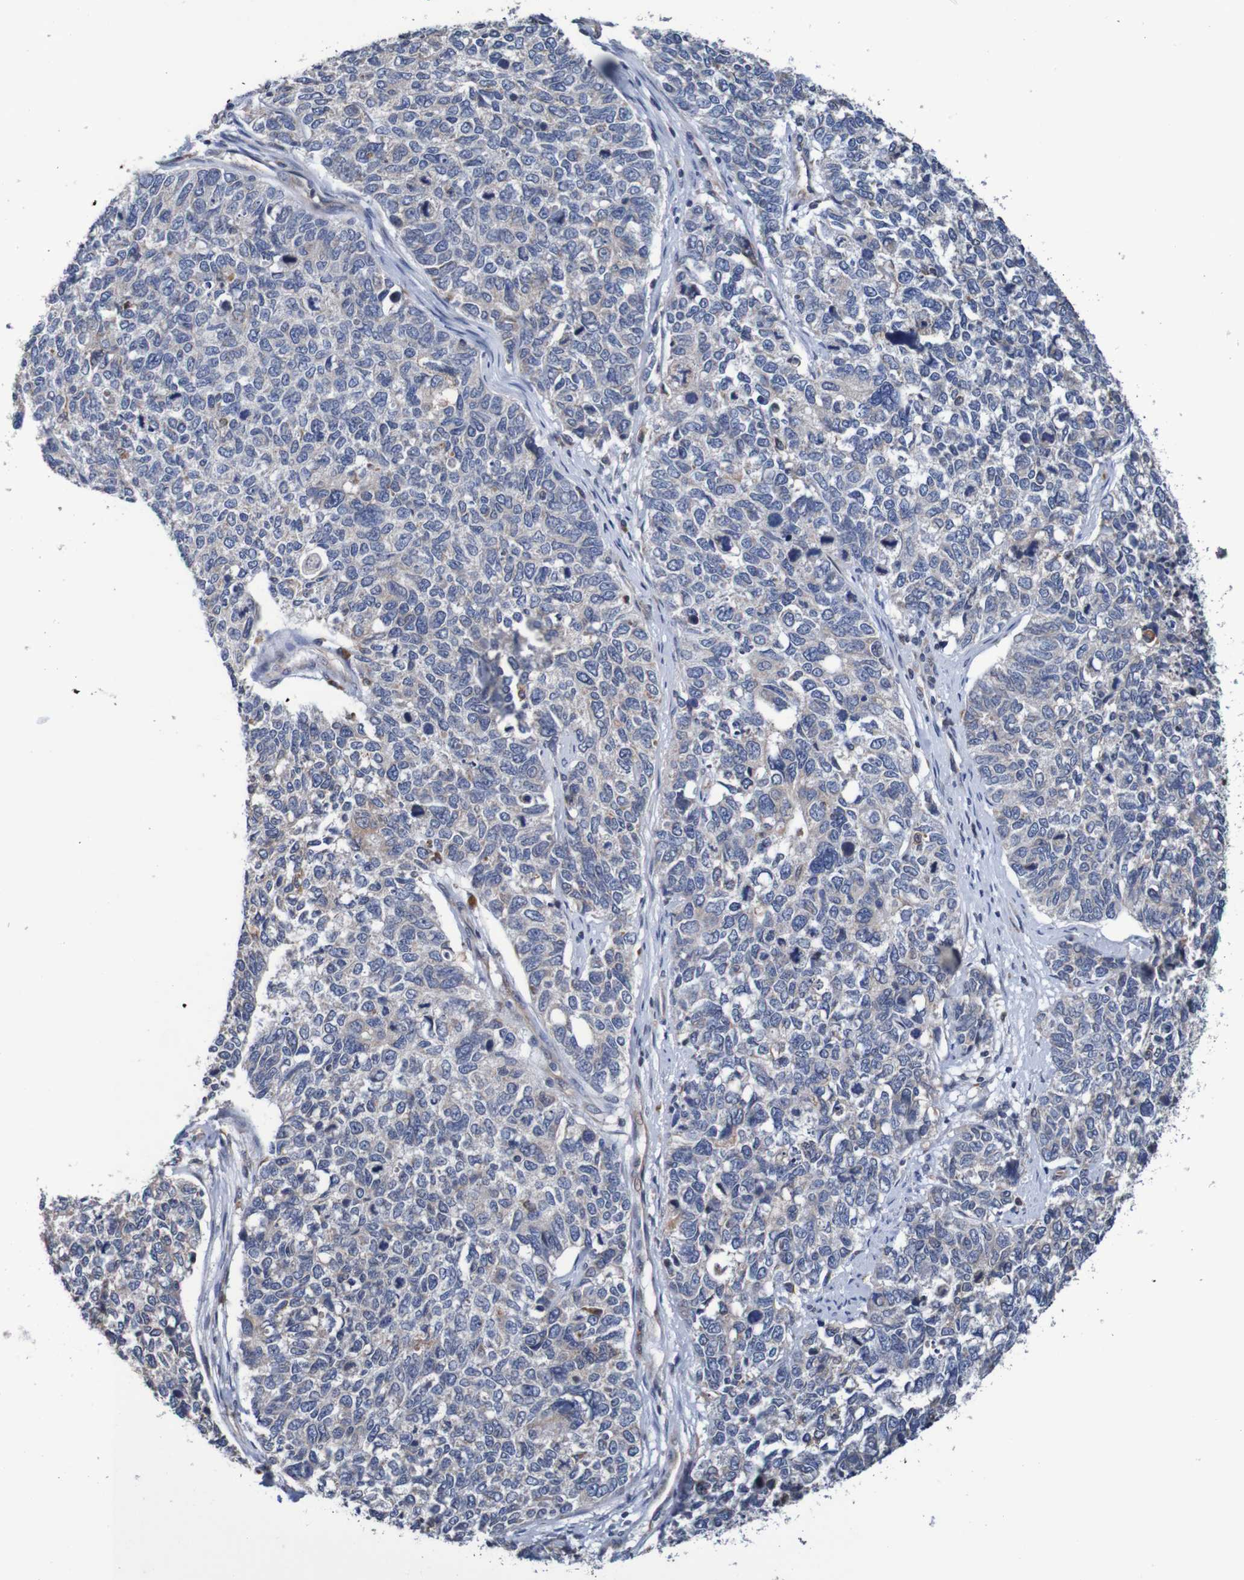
{"staining": {"intensity": "weak", "quantity": "<25%", "location": "cytoplasmic/membranous"}, "tissue": "cervical cancer", "cell_type": "Tumor cells", "image_type": "cancer", "snomed": [{"axis": "morphology", "description": "Squamous cell carcinoma, NOS"}, {"axis": "topography", "description": "Cervix"}], "caption": "Tumor cells show no significant protein staining in cervical cancer (squamous cell carcinoma). The staining is performed using DAB (3,3'-diaminobenzidine) brown chromogen with nuclei counter-stained in using hematoxylin.", "gene": "FIBP", "patient": {"sex": "female", "age": 63}}